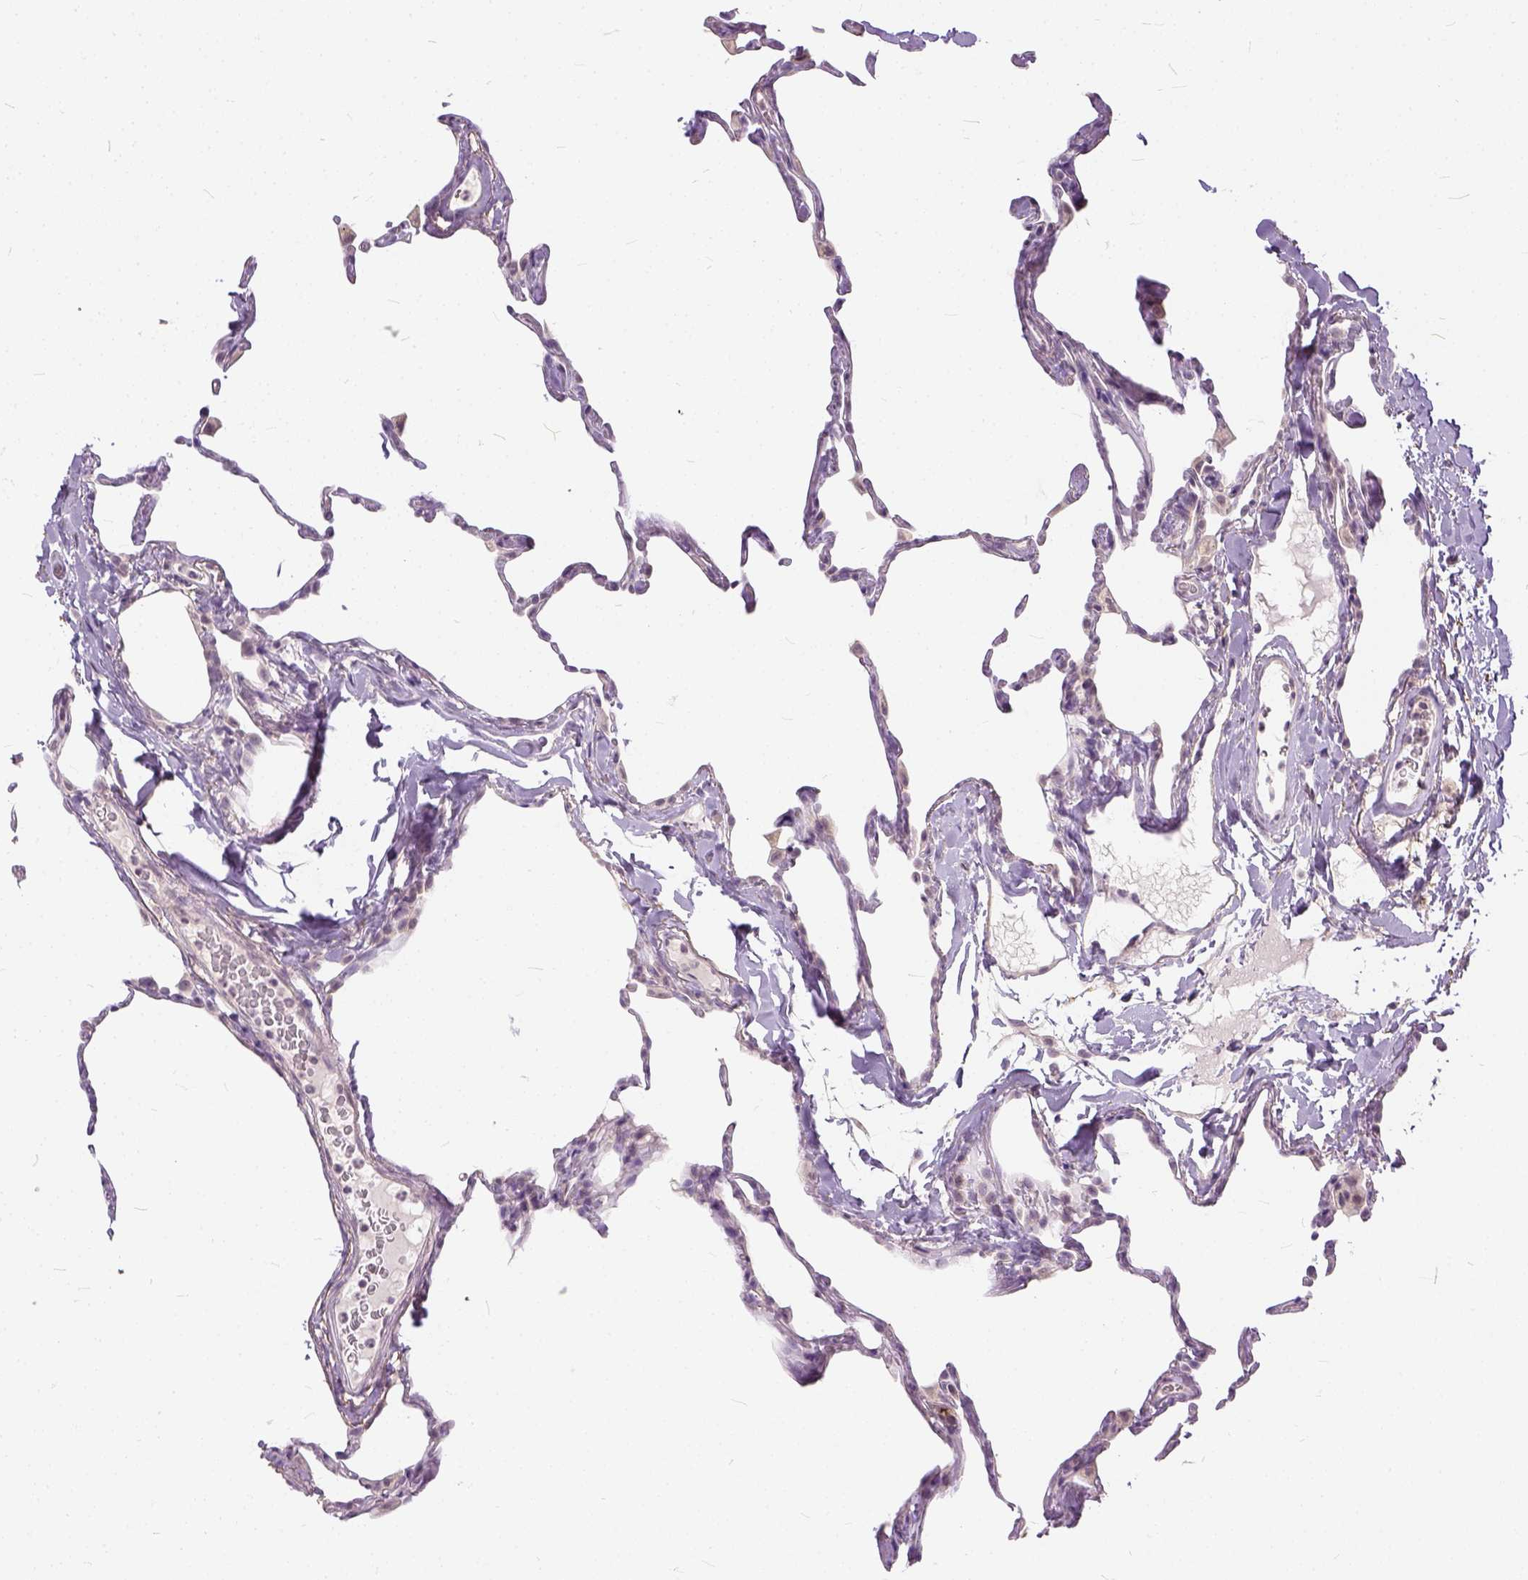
{"staining": {"intensity": "negative", "quantity": "none", "location": "none"}, "tissue": "lung", "cell_type": "Alveolar cells", "image_type": "normal", "snomed": [{"axis": "morphology", "description": "Normal tissue, NOS"}, {"axis": "topography", "description": "Lung"}], "caption": "IHC photomicrograph of benign lung: lung stained with DAB shows no significant protein positivity in alveolar cells. The staining is performed using DAB (3,3'-diaminobenzidine) brown chromogen with nuclei counter-stained in using hematoxylin.", "gene": "ANO2", "patient": {"sex": "male", "age": 65}}